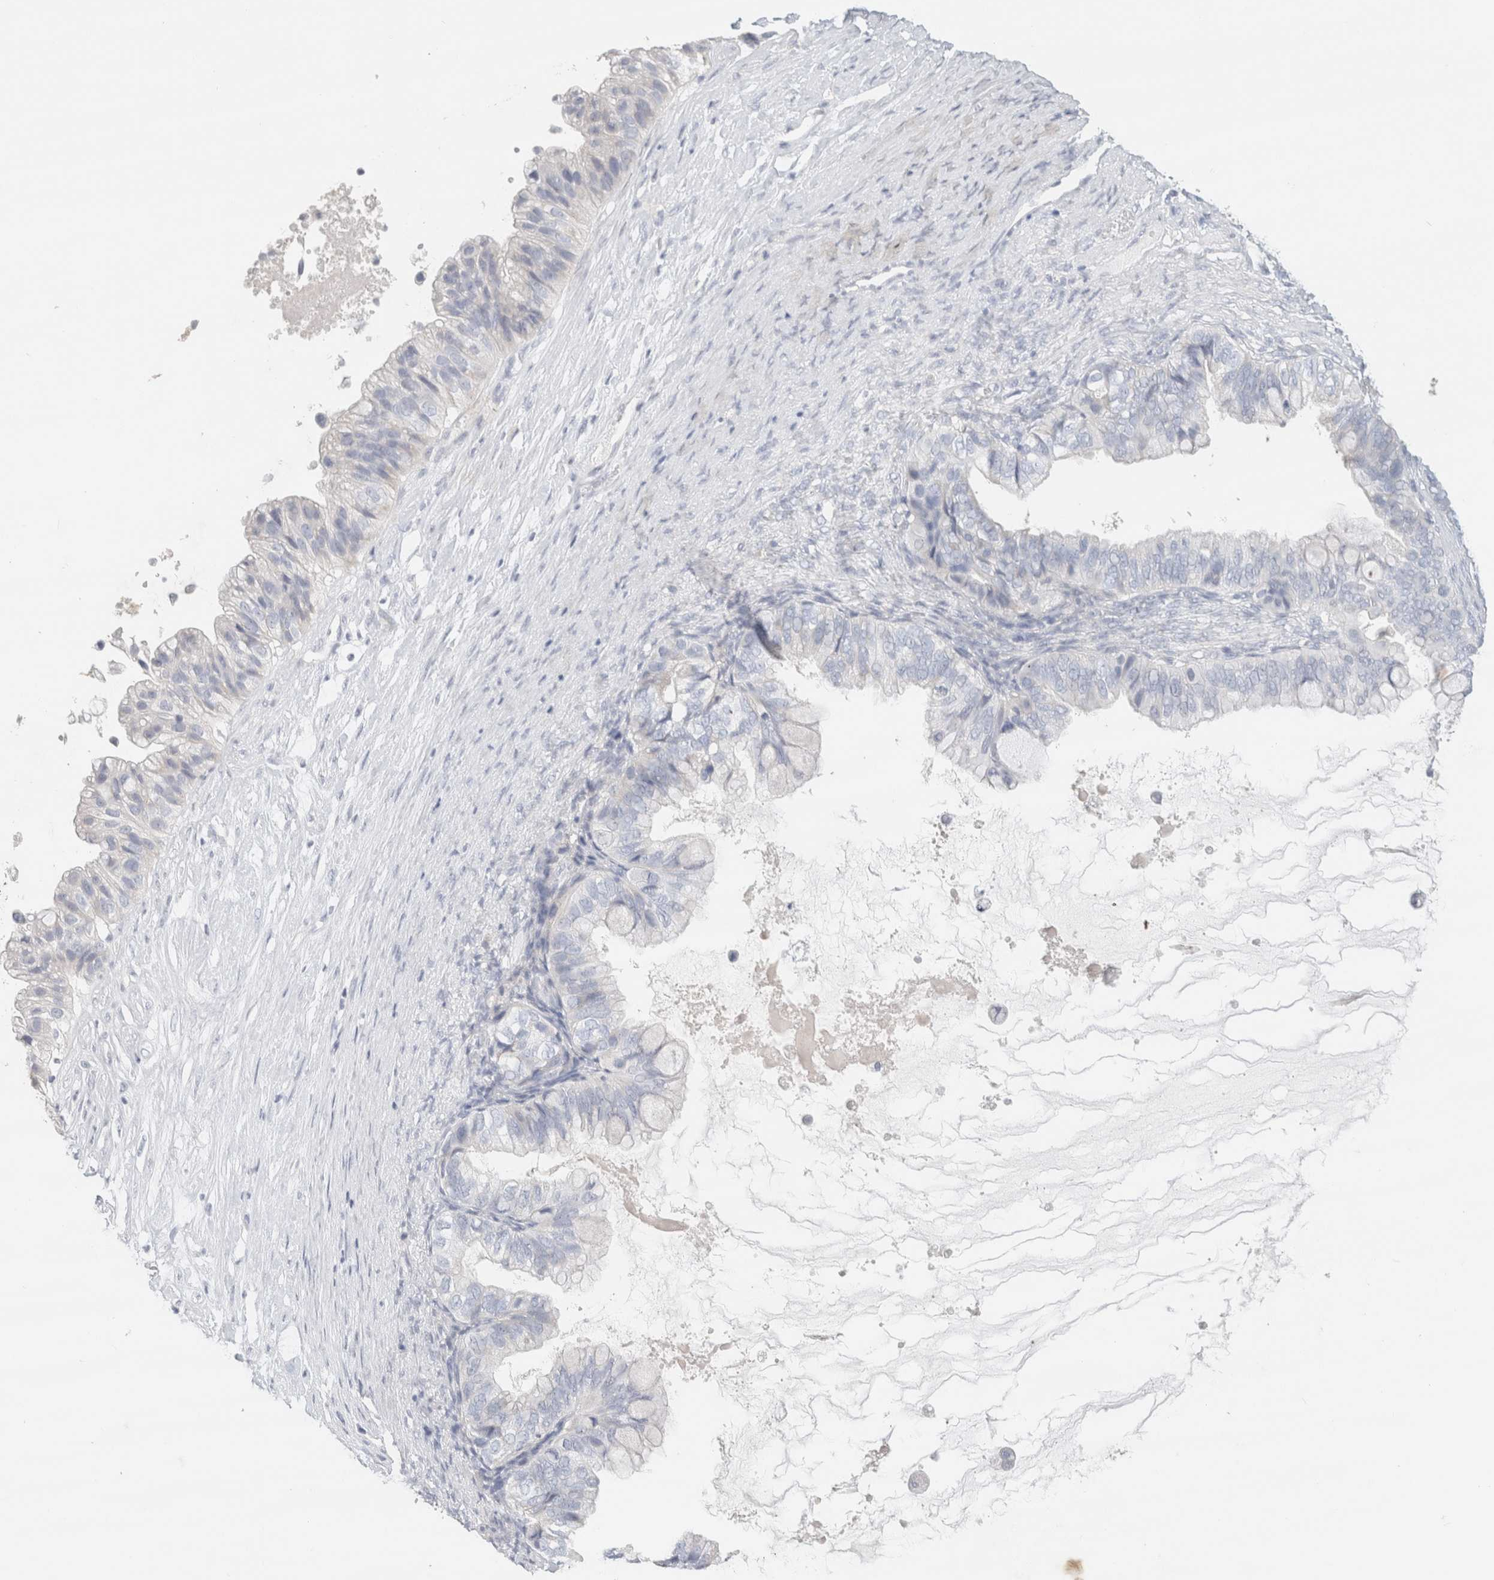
{"staining": {"intensity": "negative", "quantity": "none", "location": "none"}, "tissue": "ovarian cancer", "cell_type": "Tumor cells", "image_type": "cancer", "snomed": [{"axis": "morphology", "description": "Cystadenocarcinoma, mucinous, NOS"}, {"axis": "topography", "description": "Ovary"}], "caption": "IHC of ovarian cancer displays no expression in tumor cells. (Stains: DAB immunohistochemistry (IHC) with hematoxylin counter stain, Microscopy: brightfield microscopy at high magnification).", "gene": "NEFM", "patient": {"sex": "female", "age": 80}}